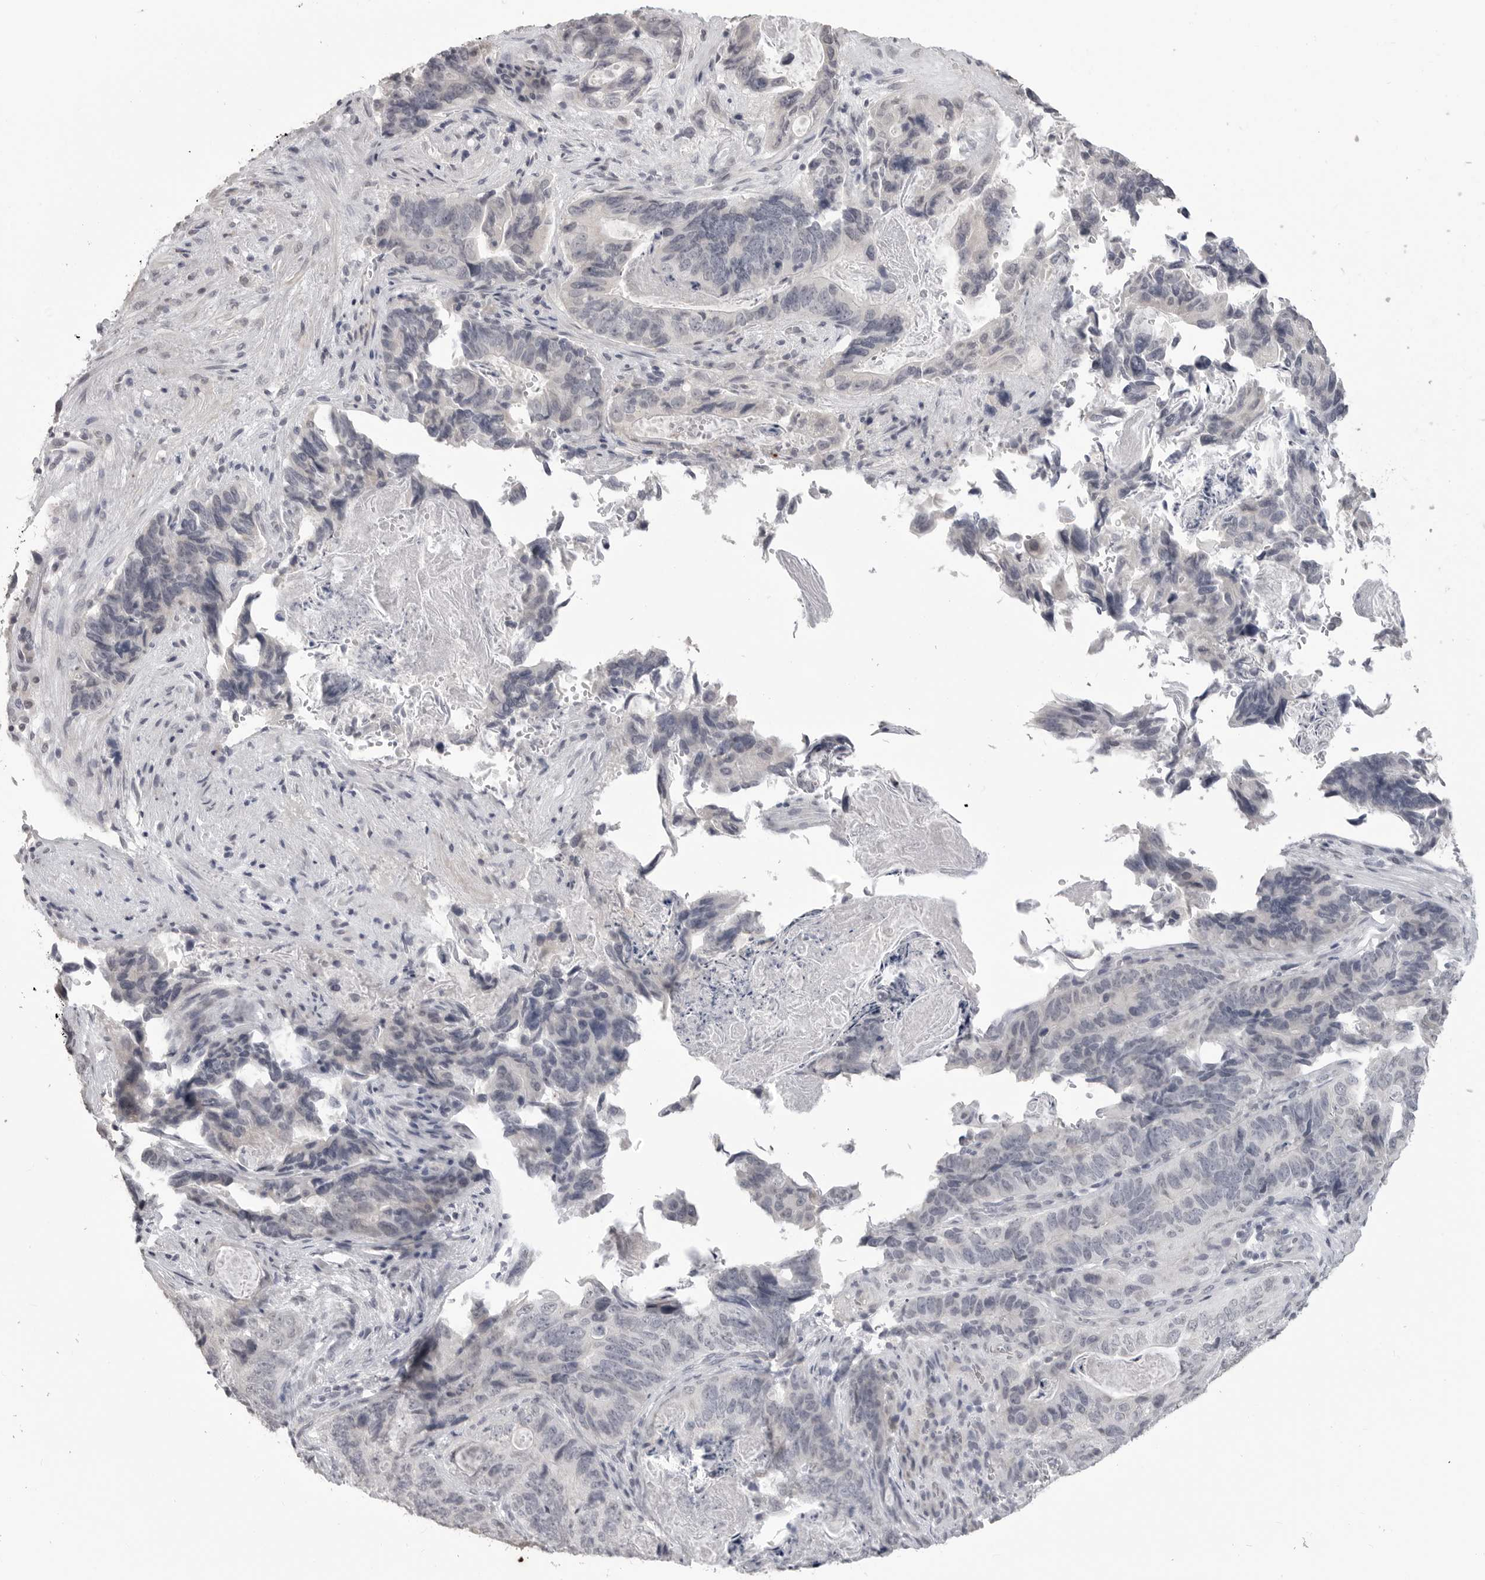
{"staining": {"intensity": "negative", "quantity": "none", "location": "none"}, "tissue": "stomach cancer", "cell_type": "Tumor cells", "image_type": "cancer", "snomed": [{"axis": "morphology", "description": "Normal tissue, NOS"}, {"axis": "morphology", "description": "Adenocarcinoma, NOS"}, {"axis": "topography", "description": "Stomach"}], "caption": "Adenocarcinoma (stomach) was stained to show a protein in brown. There is no significant positivity in tumor cells. (DAB immunohistochemistry, high magnification).", "gene": "PRSS1", "patient": {"sex": "female", "age": 89}}